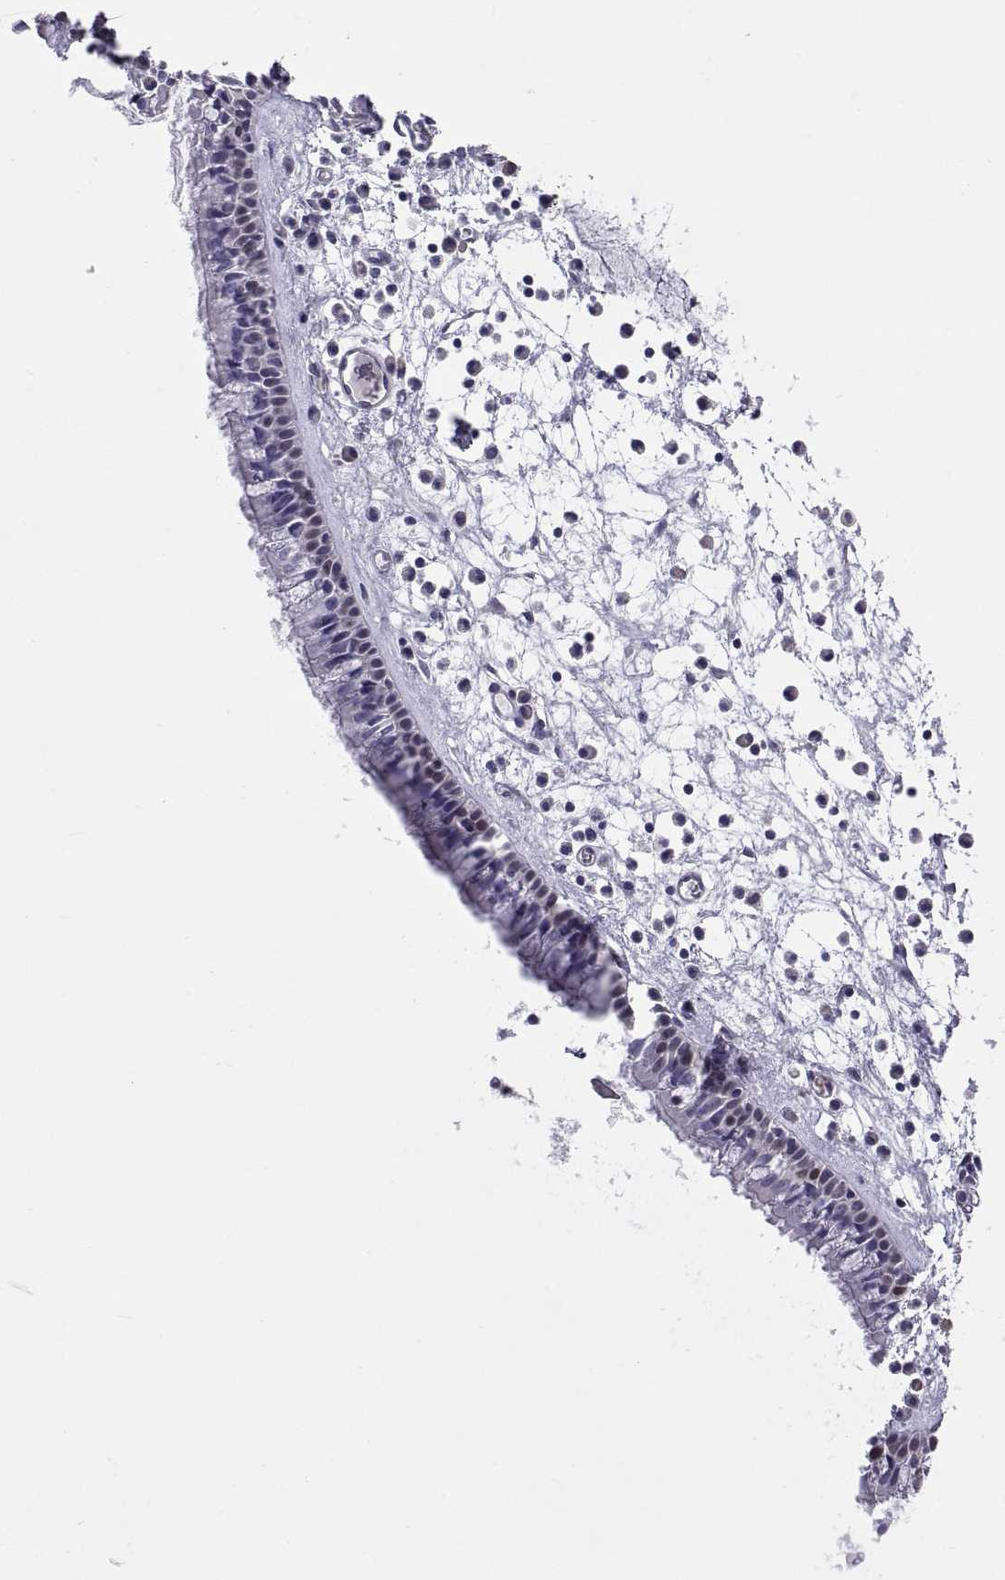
{"staining": {"intensity": "weak", "quantity": "<25%", "location": "nuclear"}, "tissue": "nasopharynx", "cell_type": "Respiratory epithelial cells", "image_type": "normal", "snomed": [{"axis": "morphology", "description": "Normal tissue, NOS"}, {"axis": "topography", "description": "Nasopharynx"}], "caption": "Immunohistochemical staining of unremarkable human nasopharynx displays no significant positivity in respiratory epithelial cells.", "gene": "PKP1", "patient": {"sex": "female", "age": 47}}